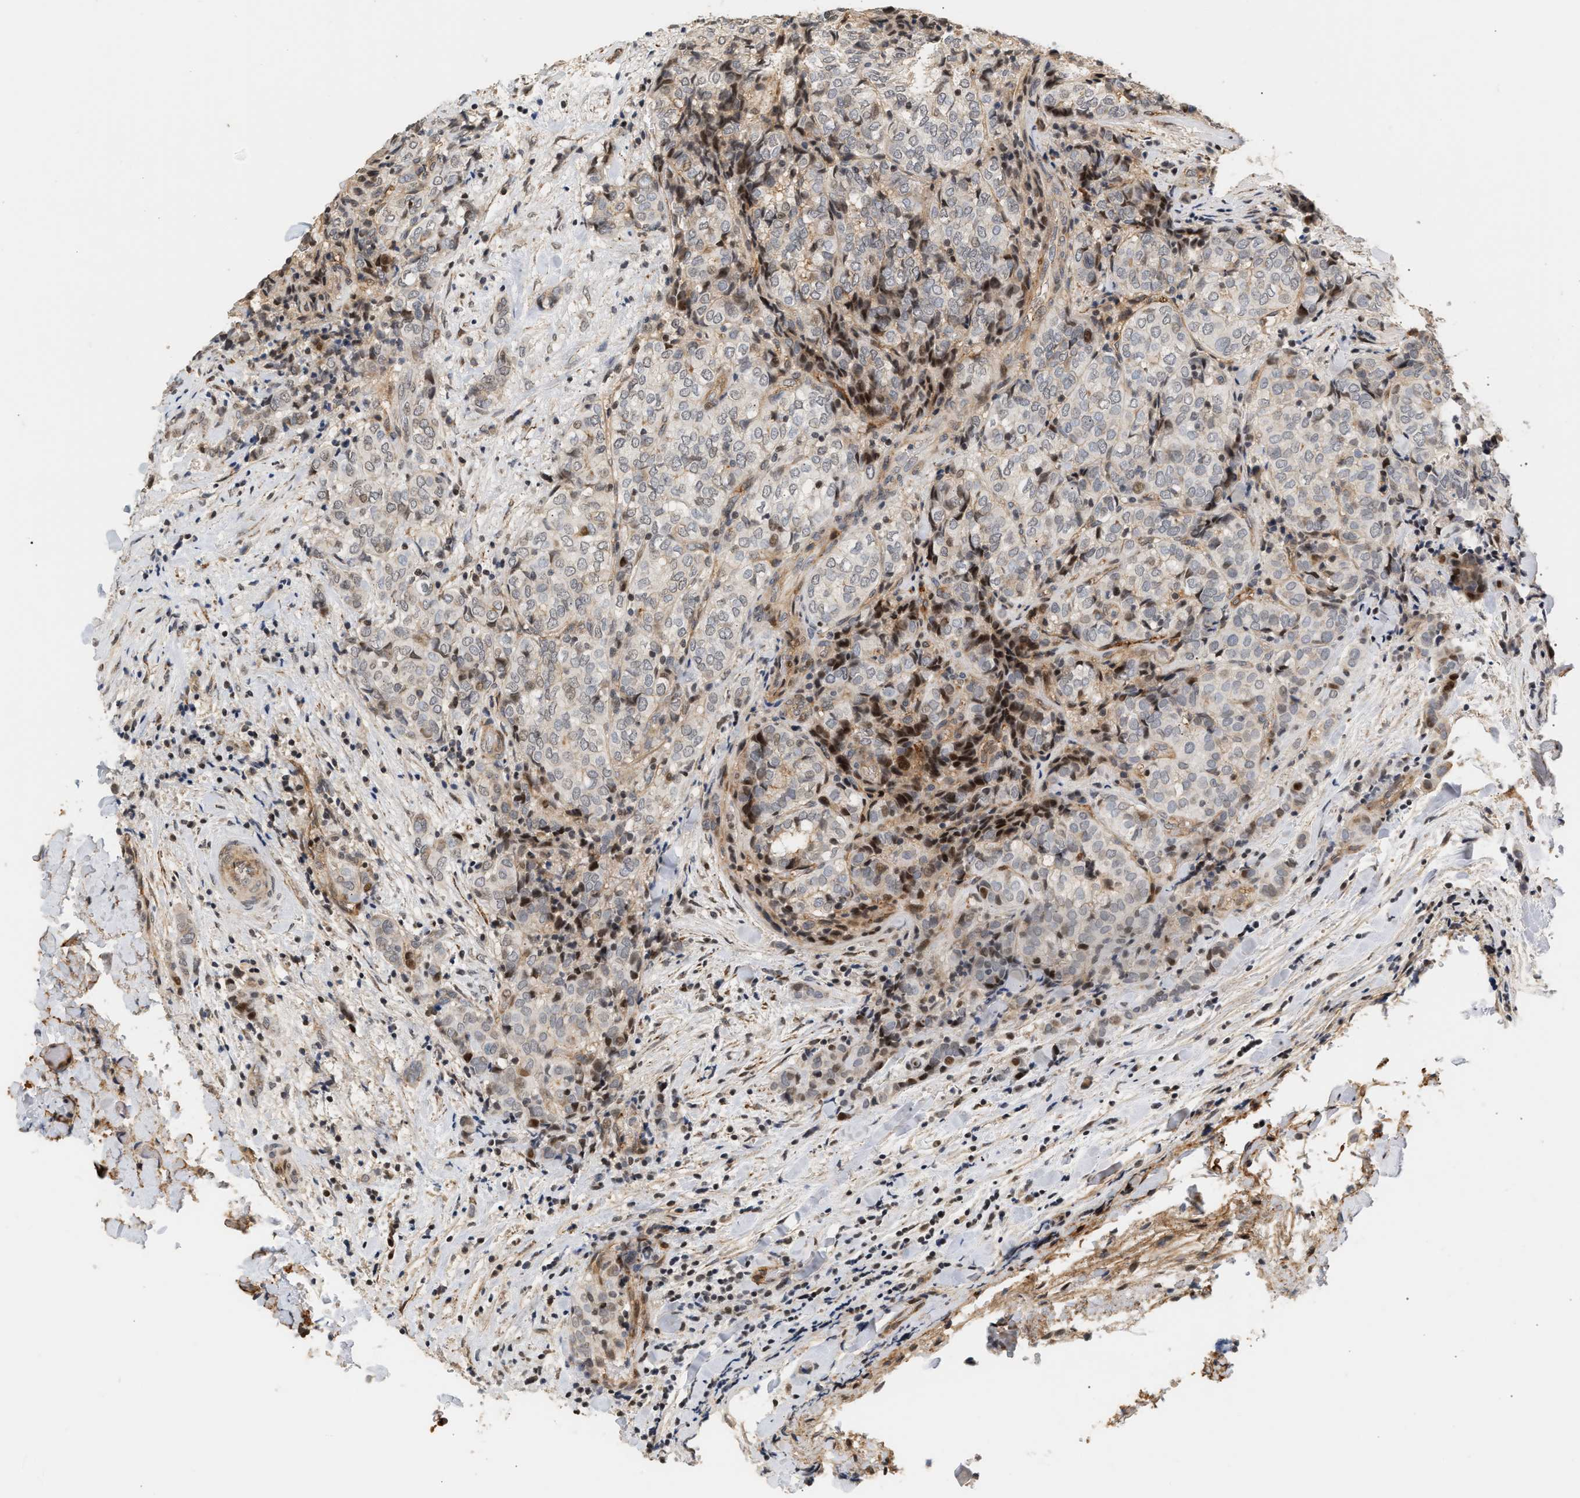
{"staining": {"intensity": "negative", "quantity": "none", "location": "none"}, "tissue": "thyroid cancer", "cell_type": "Tumor cells", "image_type": "cancer", "snomed": [{"axis": "morphology", "description": "Normal tissue, NOS"}, {"axis": "morphology", "description": "Papillary adenocarcinoma, NOS"}, {"axis": "topography", "description": "Thyroid gland"}], "caption": "This is an immunohistochemistry histopathology image of thyroid cancer (papillary adenocarcinoma). There is no positivity in tumor cells.", "gene": "PLXND1", "patient": {"sex": "female", "age": 30}}